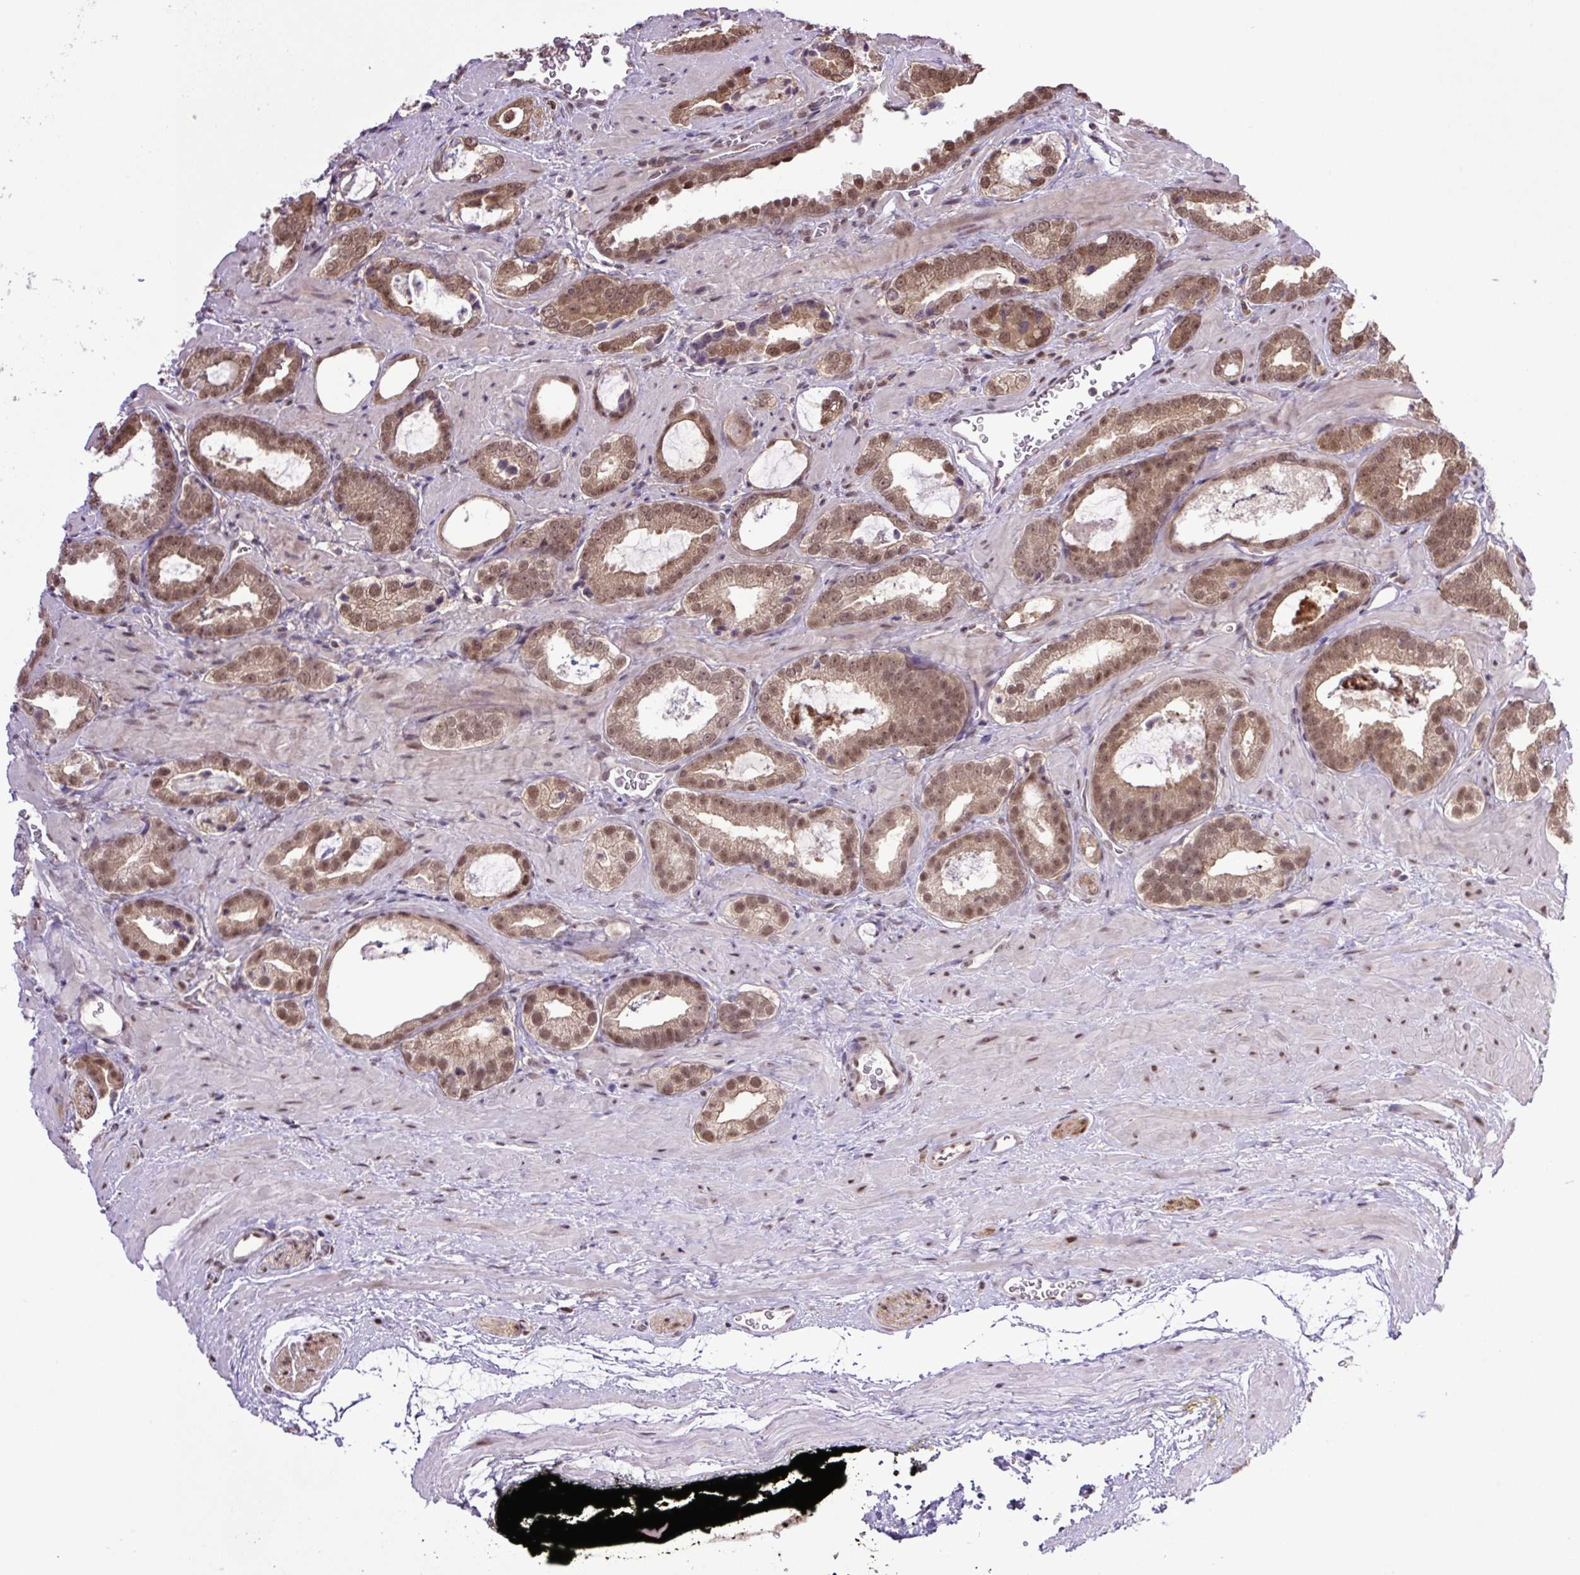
{"staining": {"intensity": "moderate", "quantity": ">75%", "location": "cytoplasmic/membranous,nuclear"}, "tissue": "prostate cancer", "cell_type": "Tumor cells", "image_type": "cancer", "snomed": [{"axis": "morphology", "description": "Adenocarcinoma, Low grade"}, {"axis": "topography", "description": "Prostate"}], "caption": "Tumor cells demonstrate medium levels of moderate cytoplasmic/membranous and nuclear expression in approximately >75% of cells in prostate low-grade adenocarcinoma.", "gene": "SGTA", "patient": {"sex": "male", "age": 62}}